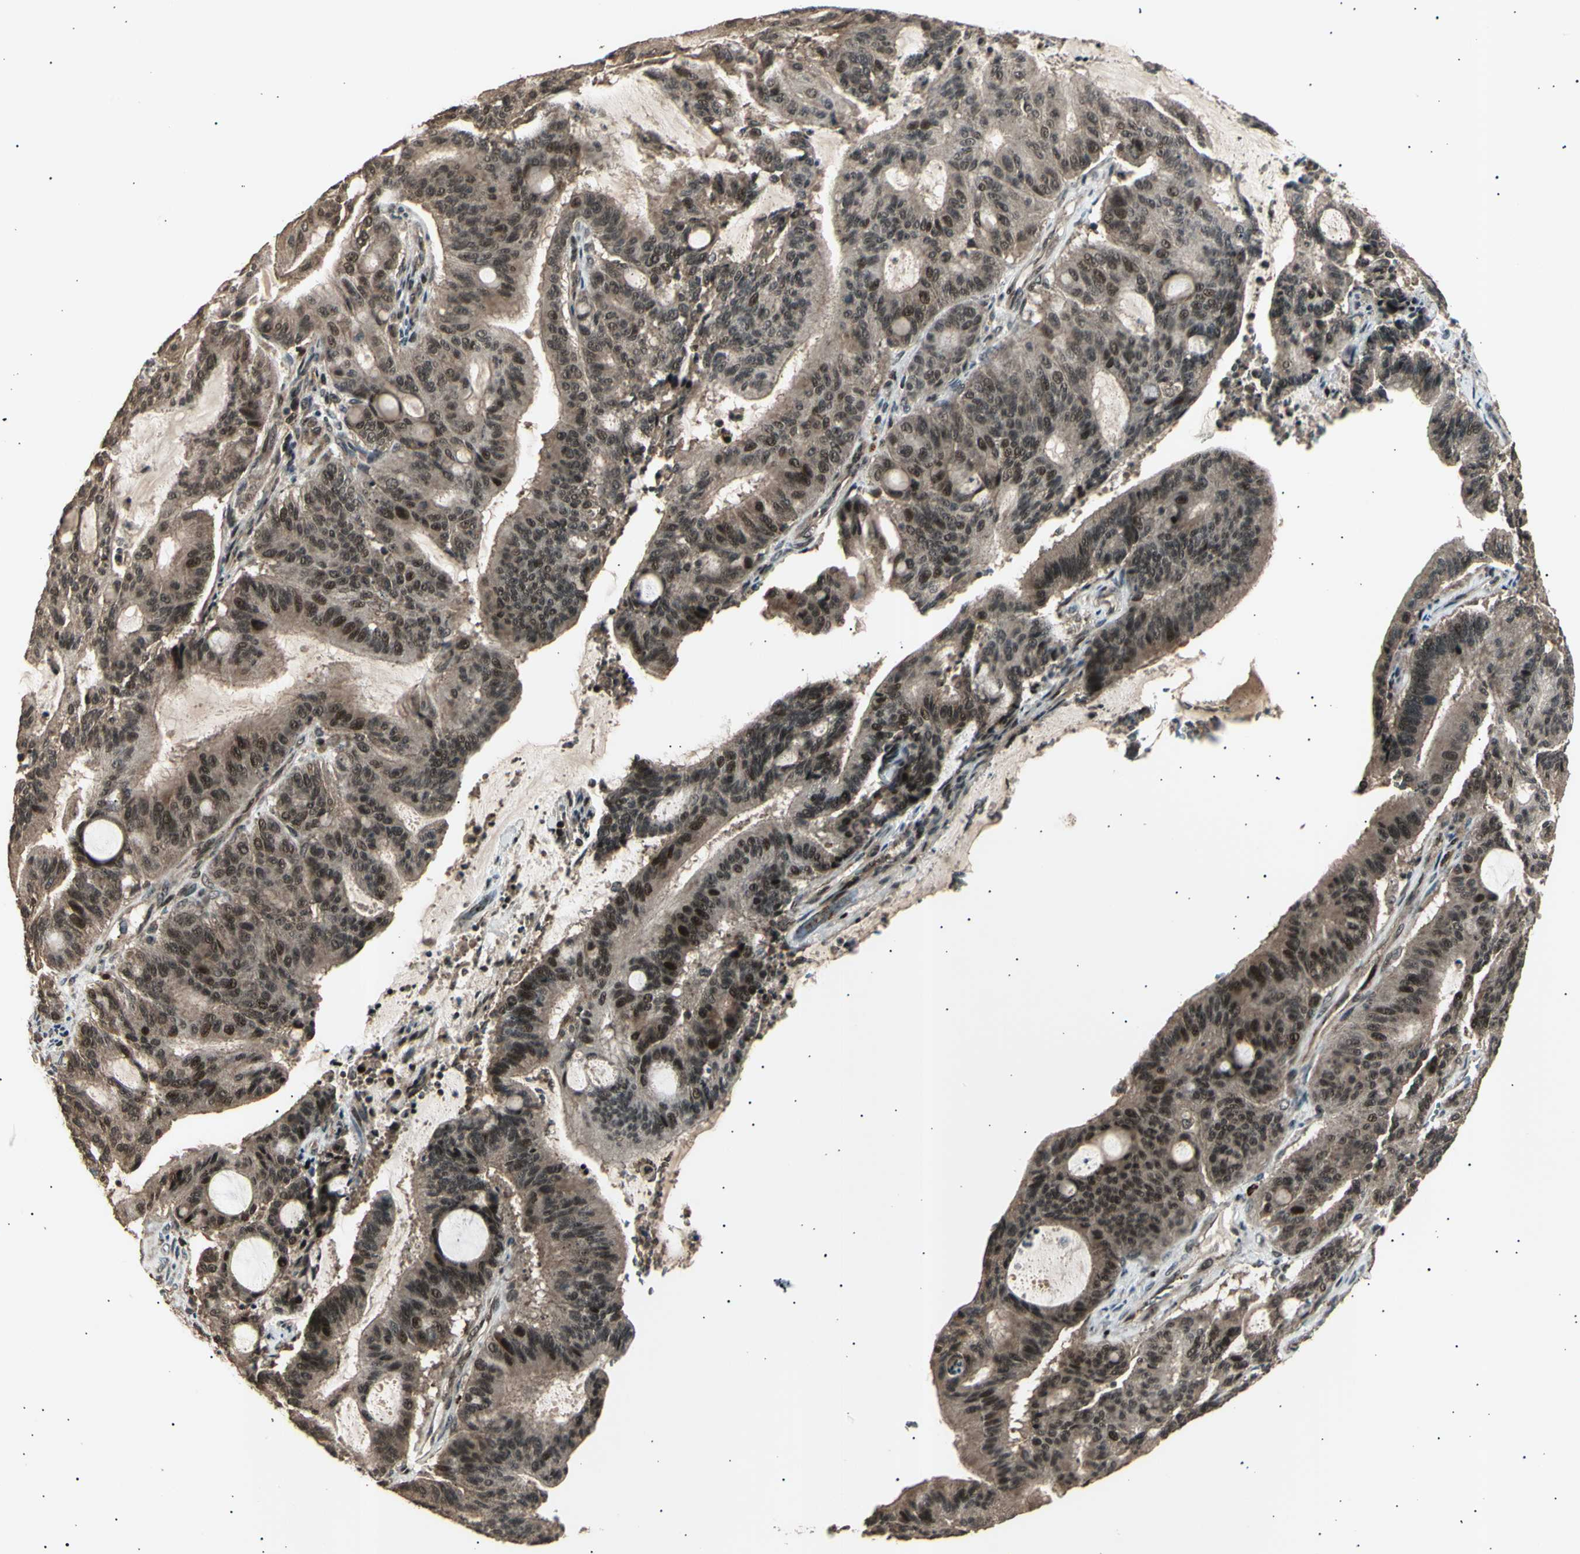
{"staining": {"intensity": "moderate", "quantity": ">75%", "location": "cytoplasmic/membranous,nuclear"}, "tissue": "liver cancer", "cell_type": "Tumor cells", "image_type": "cancer", "snomed": [{"axis": "morphology", "description": "Cholangiocarcinoma"}, {"axis": "topography", "description": "Liver"}], "caption": "The image shows staining of liver cancer (cholangiocarcinoma), revealing moderate cytoplasmic/membranous and nuclear protein staining (brown color) within tumor cells. Using DAB (brown) and hematoxylin (blue) stains, captured at high magnification using brightfield microscopy.", "gene": "NUAK2", "patient": {"sex": "female", "age": 73}}